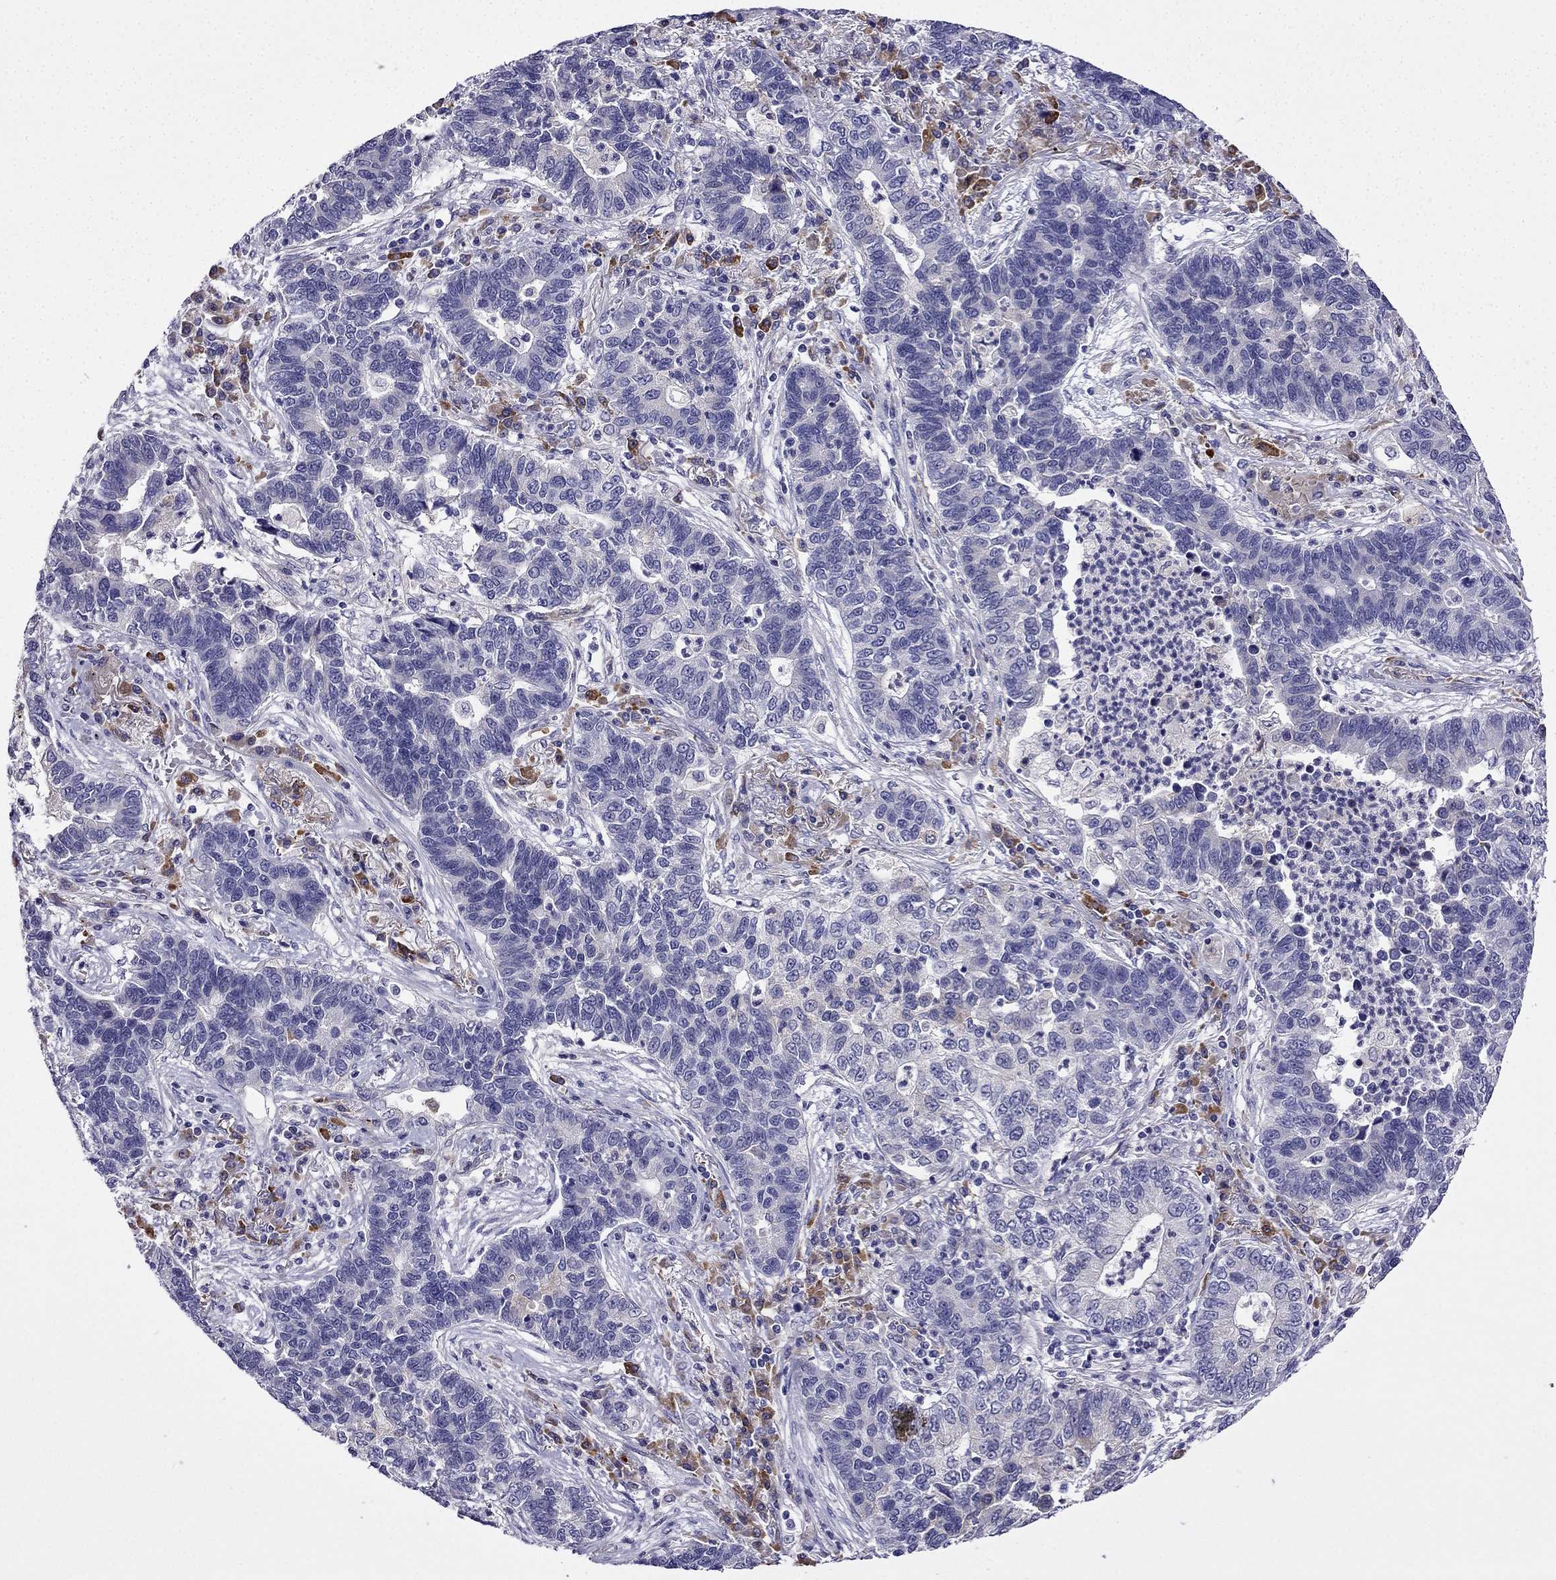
{"staining": {"intensity": "negative", "quantity": "none", "location": "none"}, "tissue": "lung cancer", "cell_type": "Tumor cells", "image_type": "cancer", "snomed": [{"axis": "morphology", "description": "Adenocarcinoma, NOS"}, {"axis": "topography", "description": "Lung"}], "caption": "This is a micrograph of IHC staining of lung cancer, which shows no staining in tumor cells.", "gene": "TSSK4", "patient": {"sex": "female", "age": 57}}